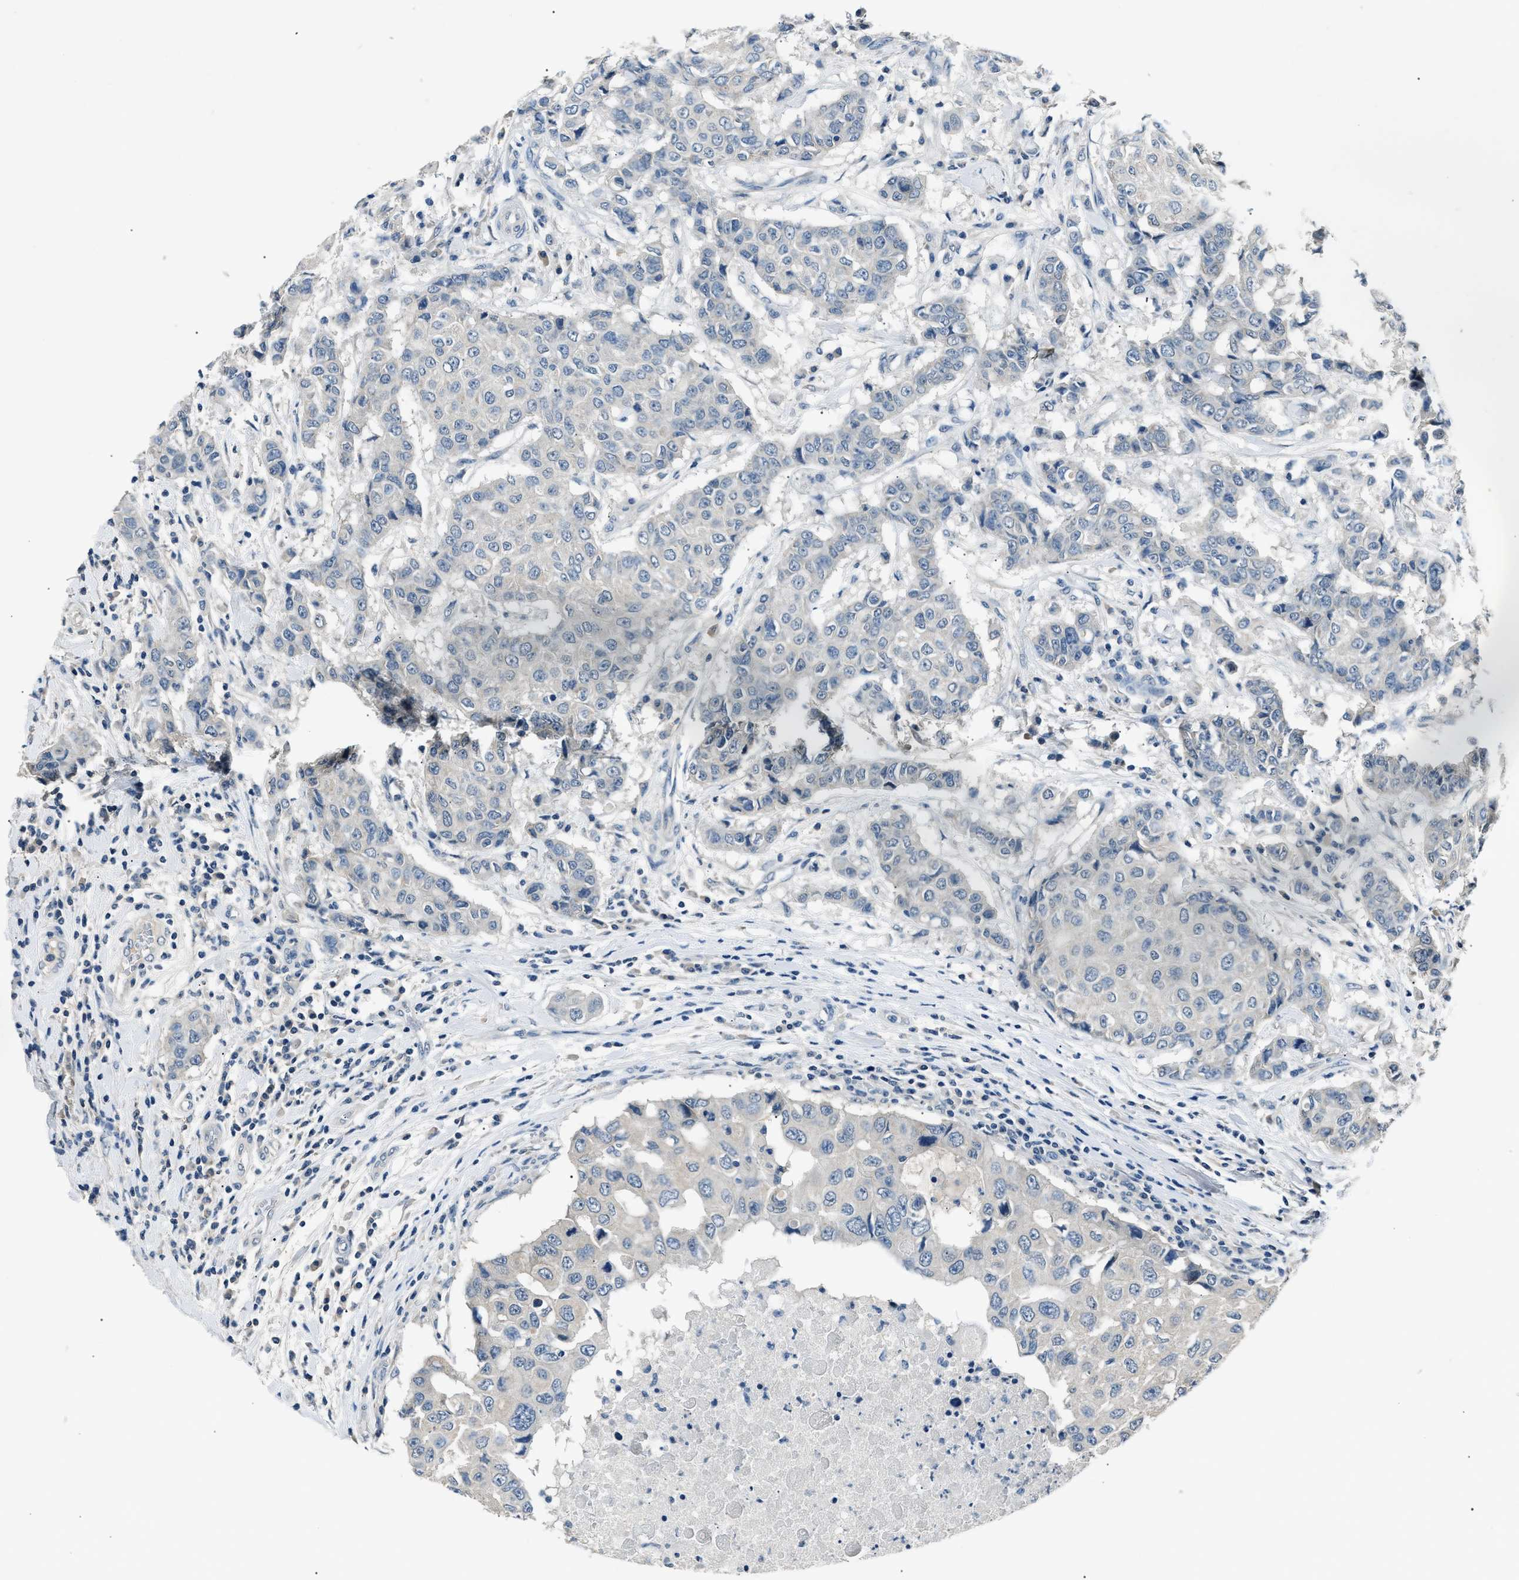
{"staining": {"intensity": "negative", "quantity": "none", "location": "none"}, "tissue": "breast cancer", "cell_type": "Tumor cells", "image_type": "cancer", "snomed": [{"axis": "morphology", "description": "Duct carcinoma"}, {"axis": "topography", "description": "Breast"}], "caption": "The micrograph reveals no staining of tumor cells in breast cancer (intraductal carcinoma). (DAB immunohistochemistry, high magnification).", "gene": "INHA", "patient": {"sex": "female", "age": 27}}